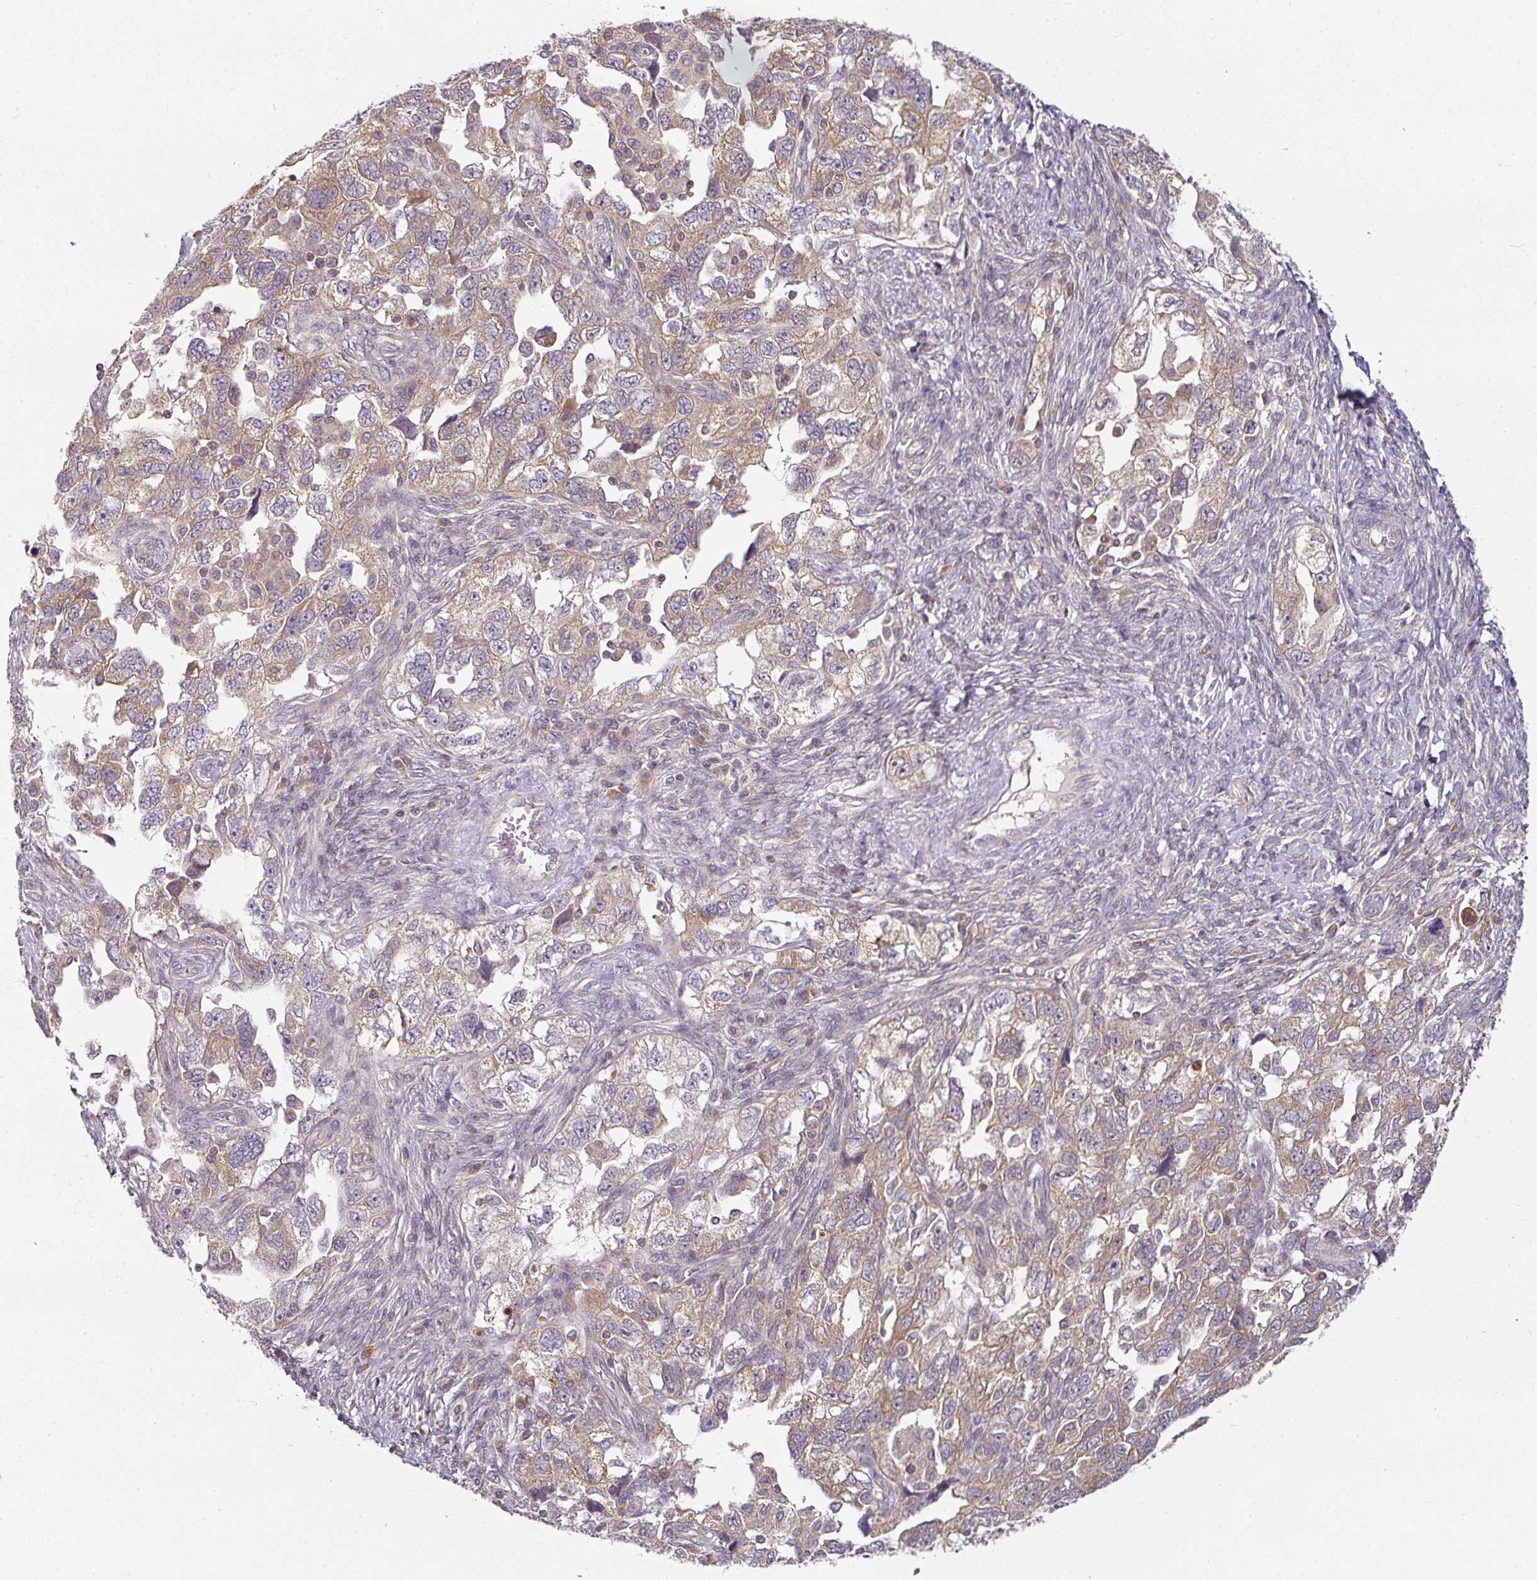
{"staining": {"intensity": "weak", "quantity": "25%-75%", "location": "cytoplasmic/membranous"}, "tissue": "ovarian cancer", "cell_type": "Tumor cells", "image_type": "cancer", "snomed": [{"axis": "morphology", "description": "Carcinoma, NOS"}, {"axis": "morphology", "description": "Cystadenocarcinoma, serous, NOS"}, {"axis": "topography", "description": "Ovary"}], "caption": "Protein staining displays weak cytoplasmic/membranous positivity in about 25%-75% of tumor cells in ovarian cancer (carcinoma).", "gene": "MAP2K2", "patient": {"sex": "female", "age": 69}}